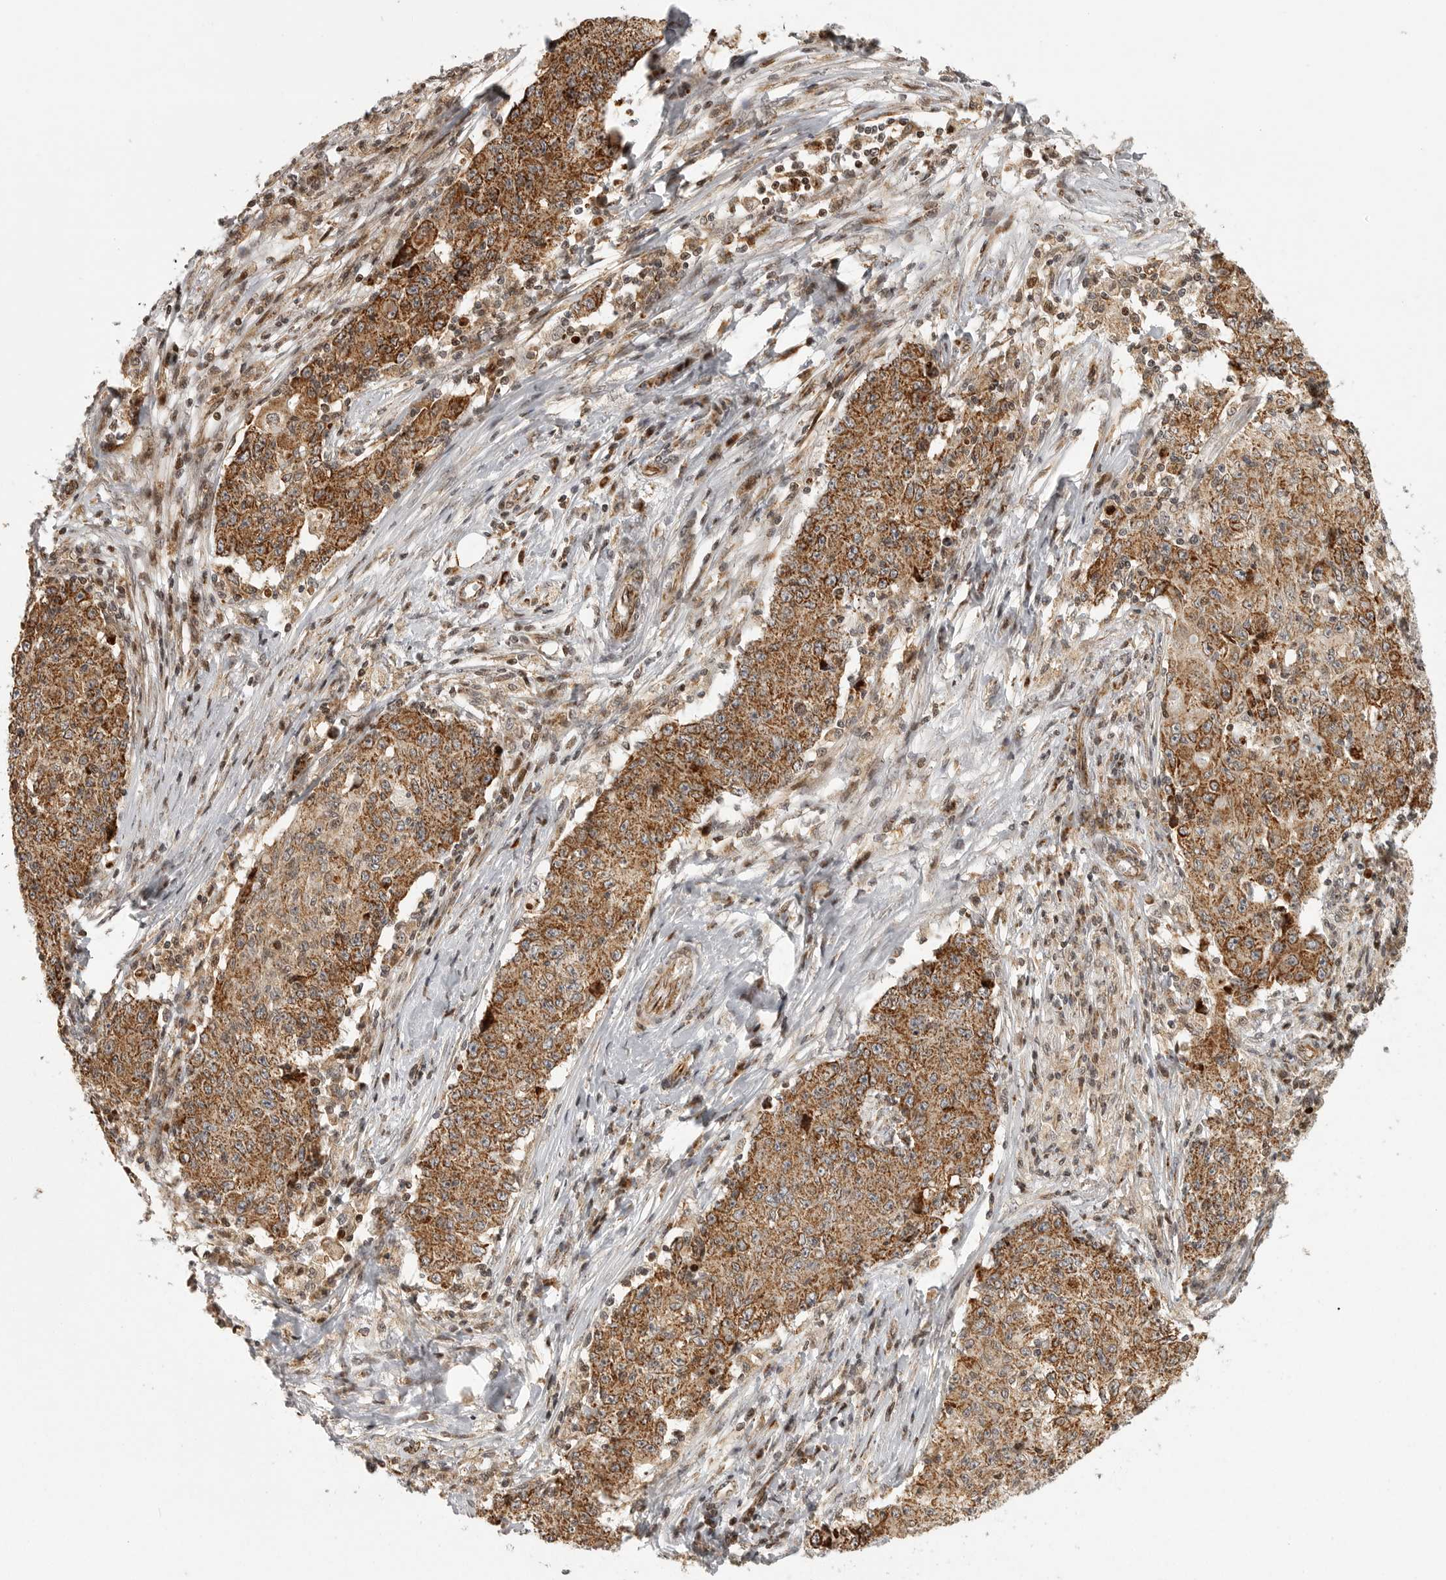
{"staining": {"intensity": "moderate", "quantity": ">75%", "location": "cytoplasmic/membranous"}, "tissue": "ovarian cancer", "cell_type": "Tumor cells", "image_type": "cancer", "snomed": [{"axis": "morphology", "description": "Carcinoma, endometroid"}, {"axis": "topography", "description": "Ovary"}], "caption": "Moderate cytoplasmic/membranous protein positivity is seen in about >75% of tumor cells in ovarian endometroid carcinoma. The staining is performed using DAB (3,3'-diaminobenzidine) brown chromogen to label protein expression. The nuclei are counter-stained blue using hematoxylin.", "gene": "NARS2", "patient": {"sex": "female", "age": 42}}